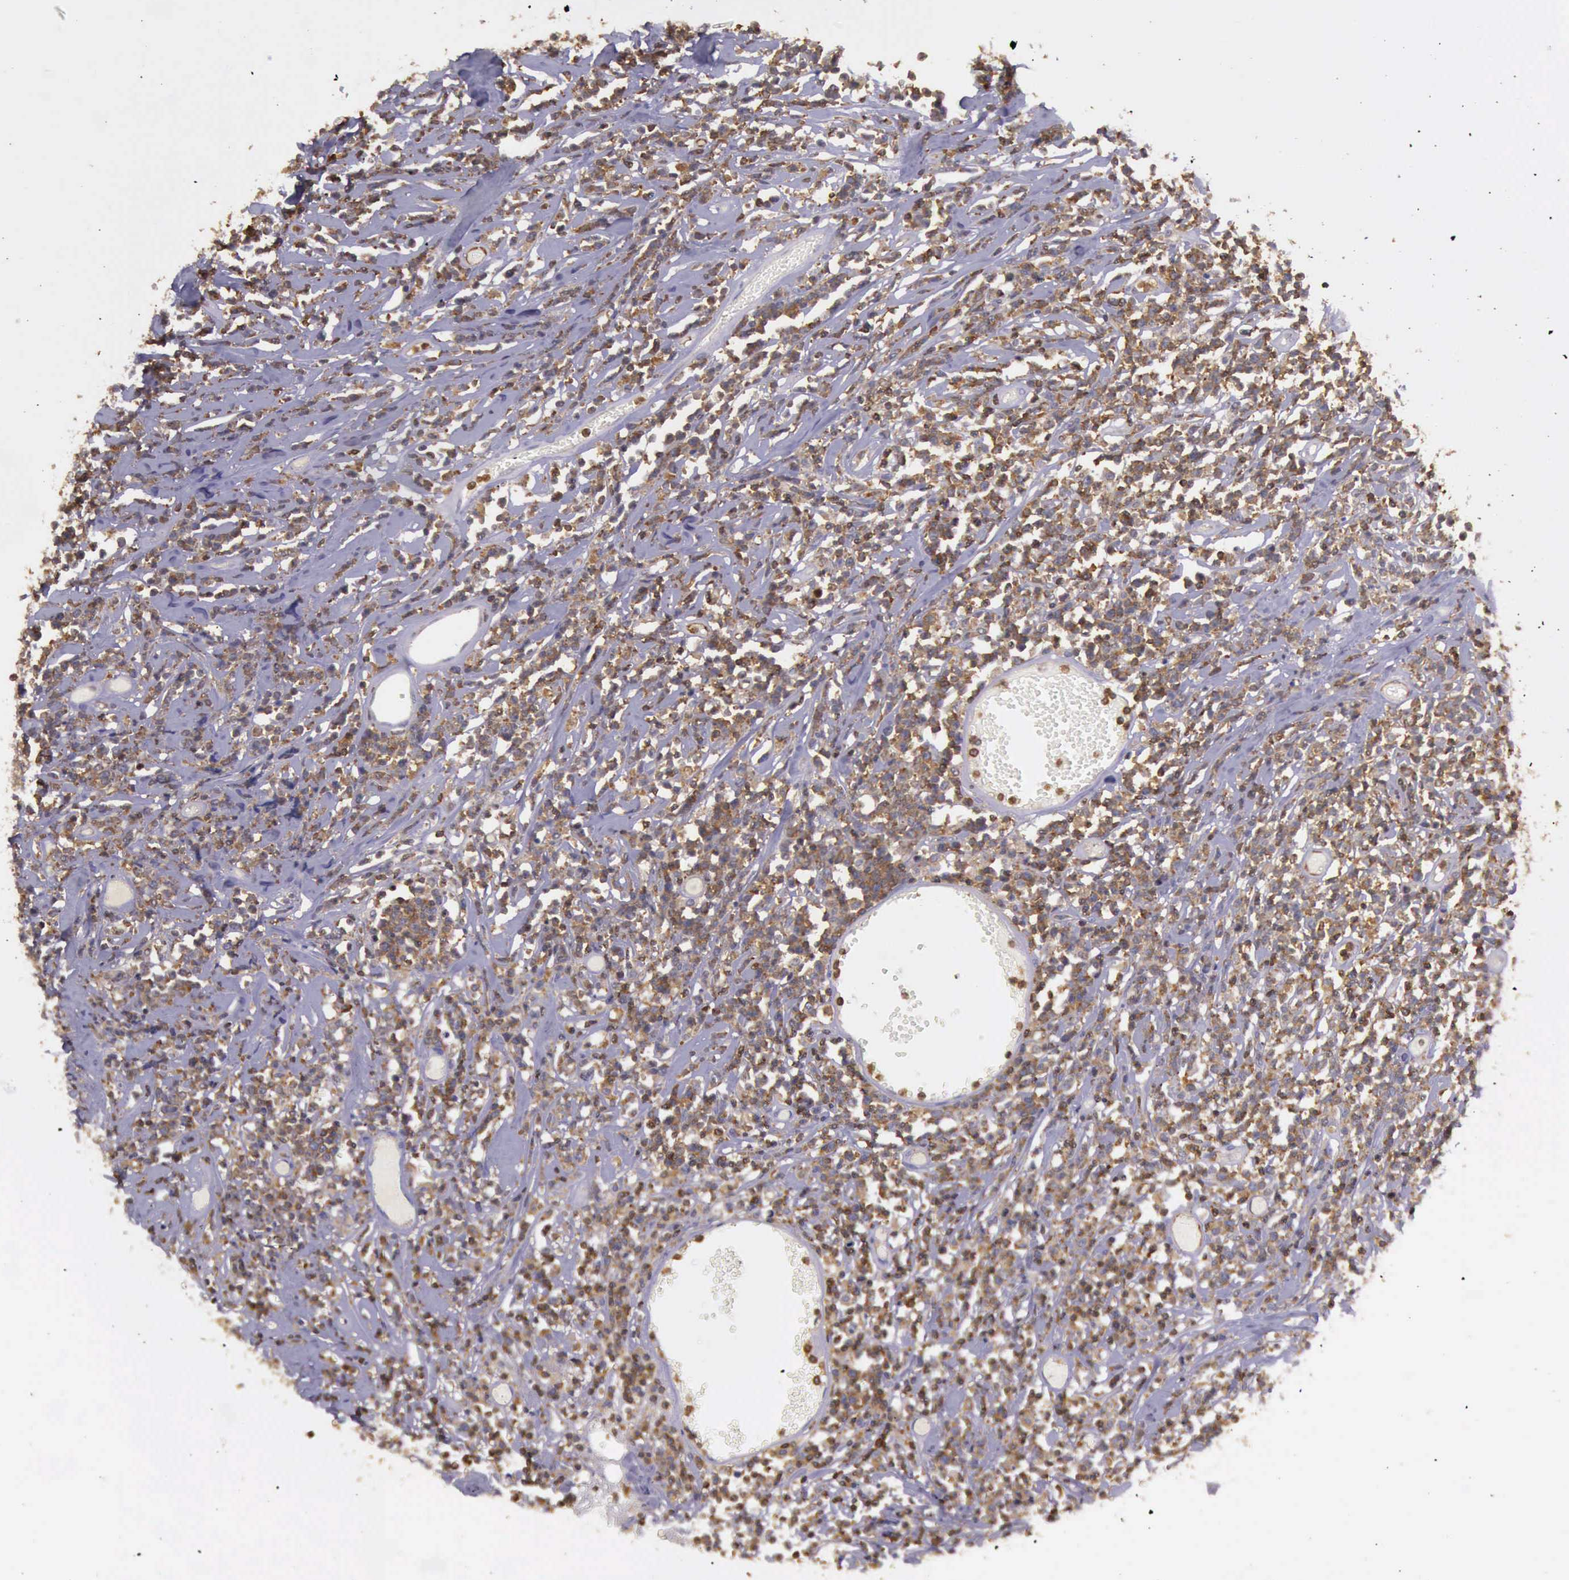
{"staining": {"intensity": "moderate", "quantity": "25%-75%", "location": "cytoplasmic/membranous"}, "tissue": "lymphoma", "cell_type": "Tumor cells", "image_type": "cancer", "snomed": [{"axis": "morphology", "description": "Malignant lymphoma, non-Hodgkin's type, High grade"}, {"axis": "topography", "description": "Colon"}], "caption": "Tumor cells exhibit medium levels of moderate cytoplasmic/membranous positivity in about 25%-75% of cells in human lymphoma.", "gene": "ARHGAP4", "patient": {"sex": "male", "age": 82}}